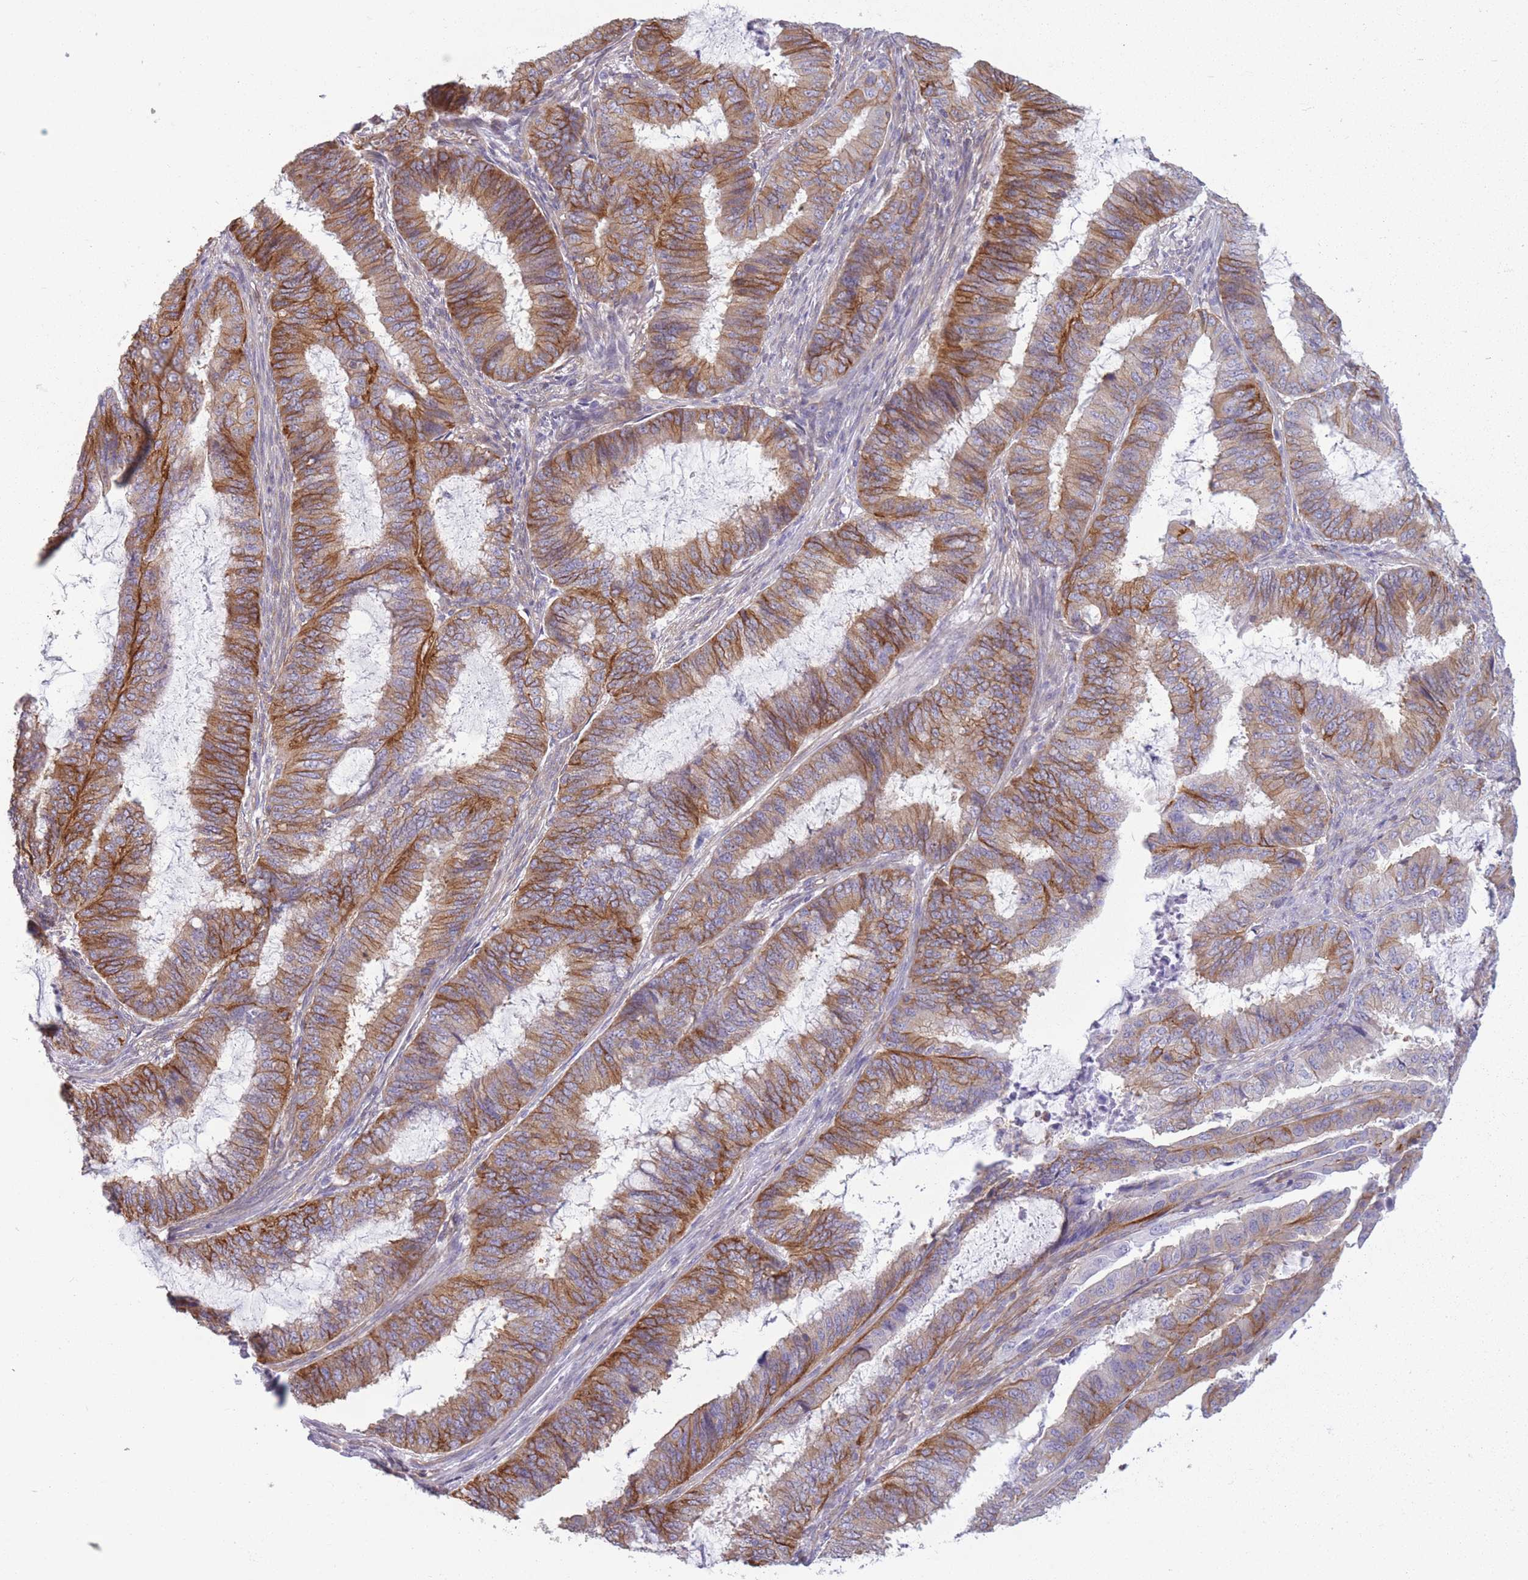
{"staining": {"intensity": "moderate", "quantity": "25%-75%", "location": "cytoplasmic/membranous"}, "tissue": "endometrial cancer", "cell_type": "Tumor cells", "image_type": "cancer", "snomed": [{"axis": "morphology", "description": "Adenocarcinoma, NOS"}, {"axis": "topography", "description": "Endometrium"}], "caption": "Protein staining by IHC exhibits moderate cytoplasmic/membranous expression in approximately 25%-75% of tumor cells in endometrial adenocarcinoma. Nuclei are stained in blue.", "gene": "ADD1", "patient": {"sex": "female", "age": 51}}